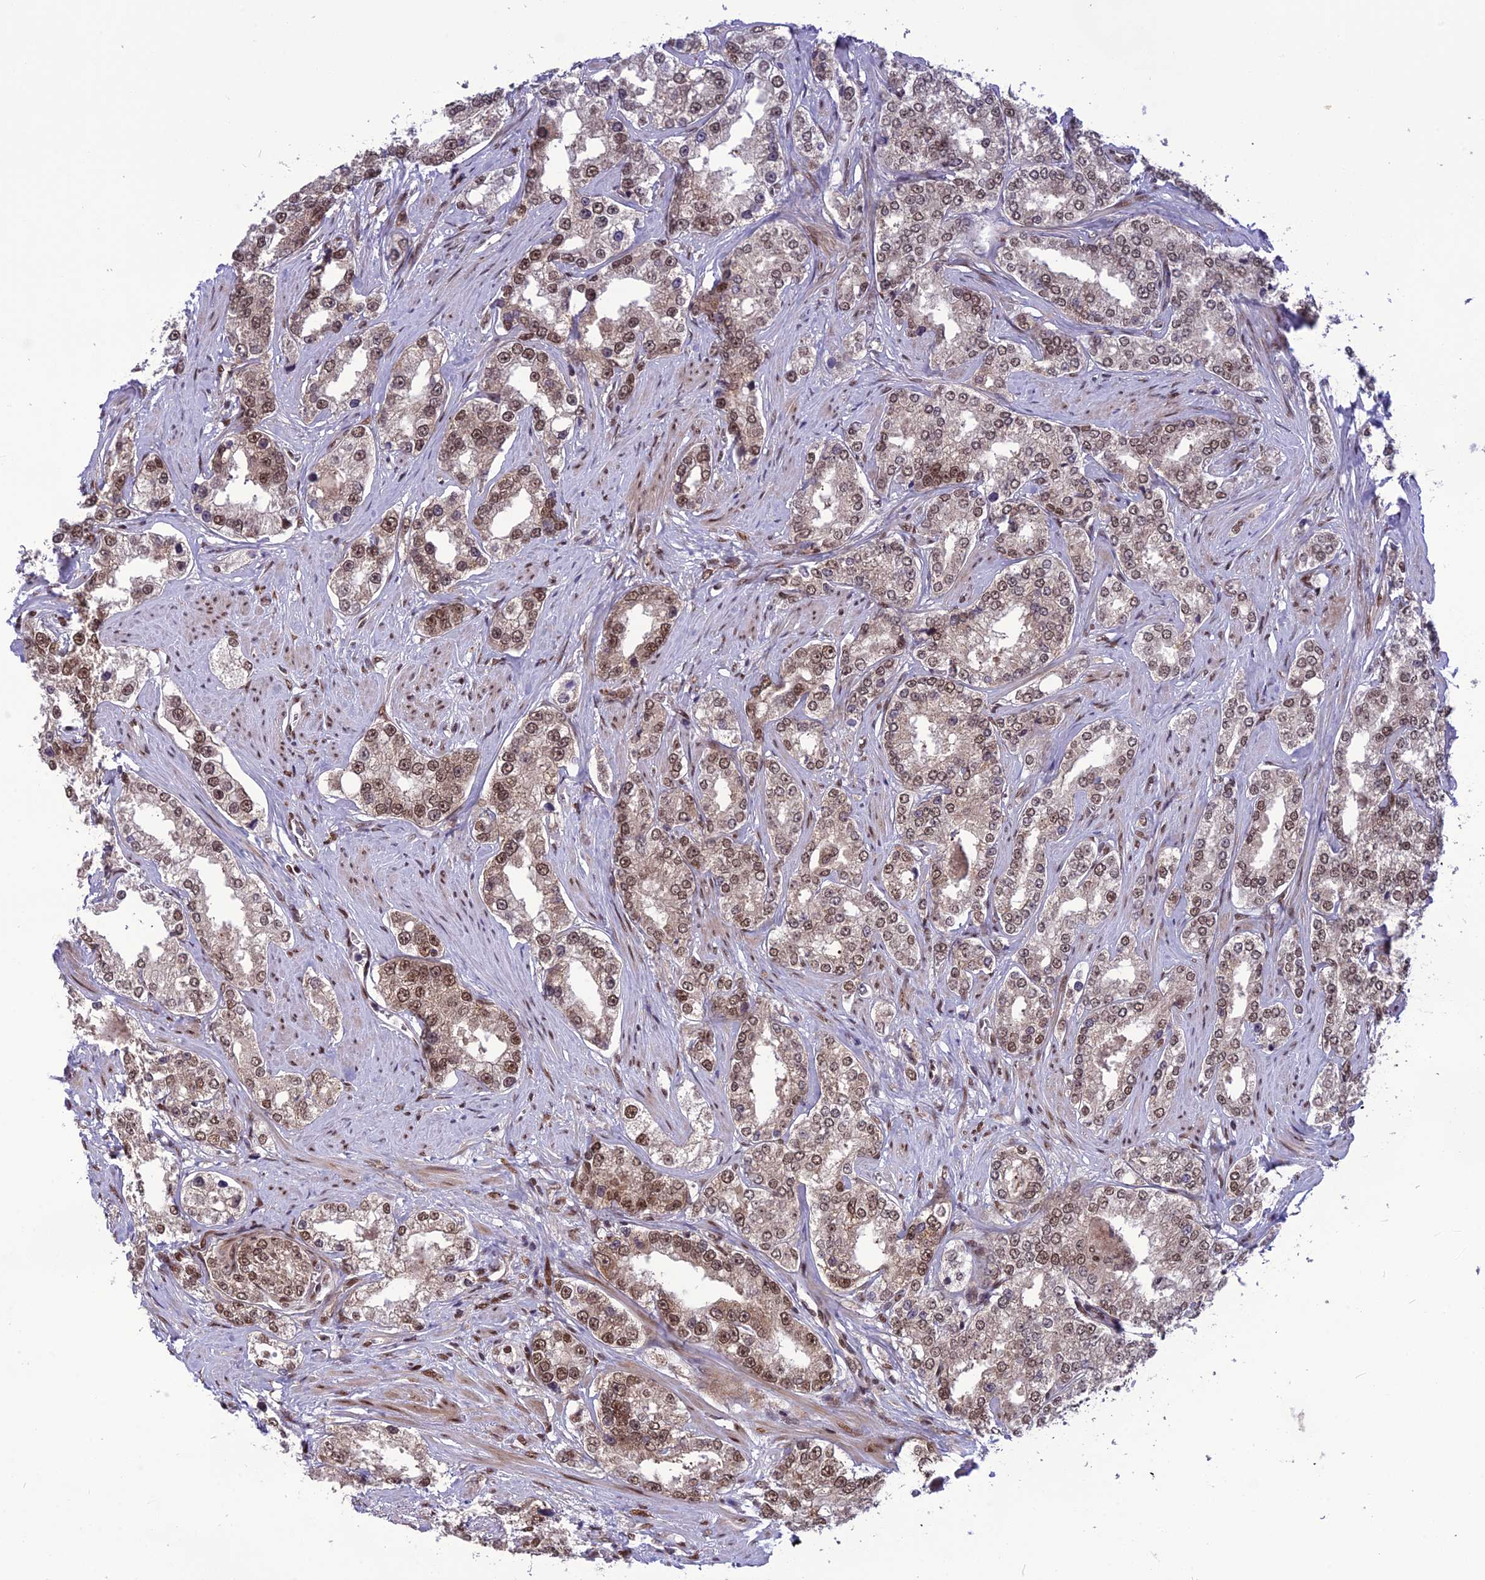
{"staining": {"intensity": "moderate", "quantity": ">75%", "location": "nuclear"}, "tissue": "prostate cancer", "cell_type": "Tumor cells", "image_type": "cancer", "snomed": [{"axis": "morphology", "description": "Normal tissue, NOS"}, {"axis": "morphology", "description": "Adenocarcinoma, High grade"}, {"axis": "topography", "description": "Prostate"}], "caption": "Prostate cancer tissue demonstrates moderate nuclear expression in about >75% of tumor cells", "gene": "RTRAF", "patient": {"sex": "male", "age": 83}}